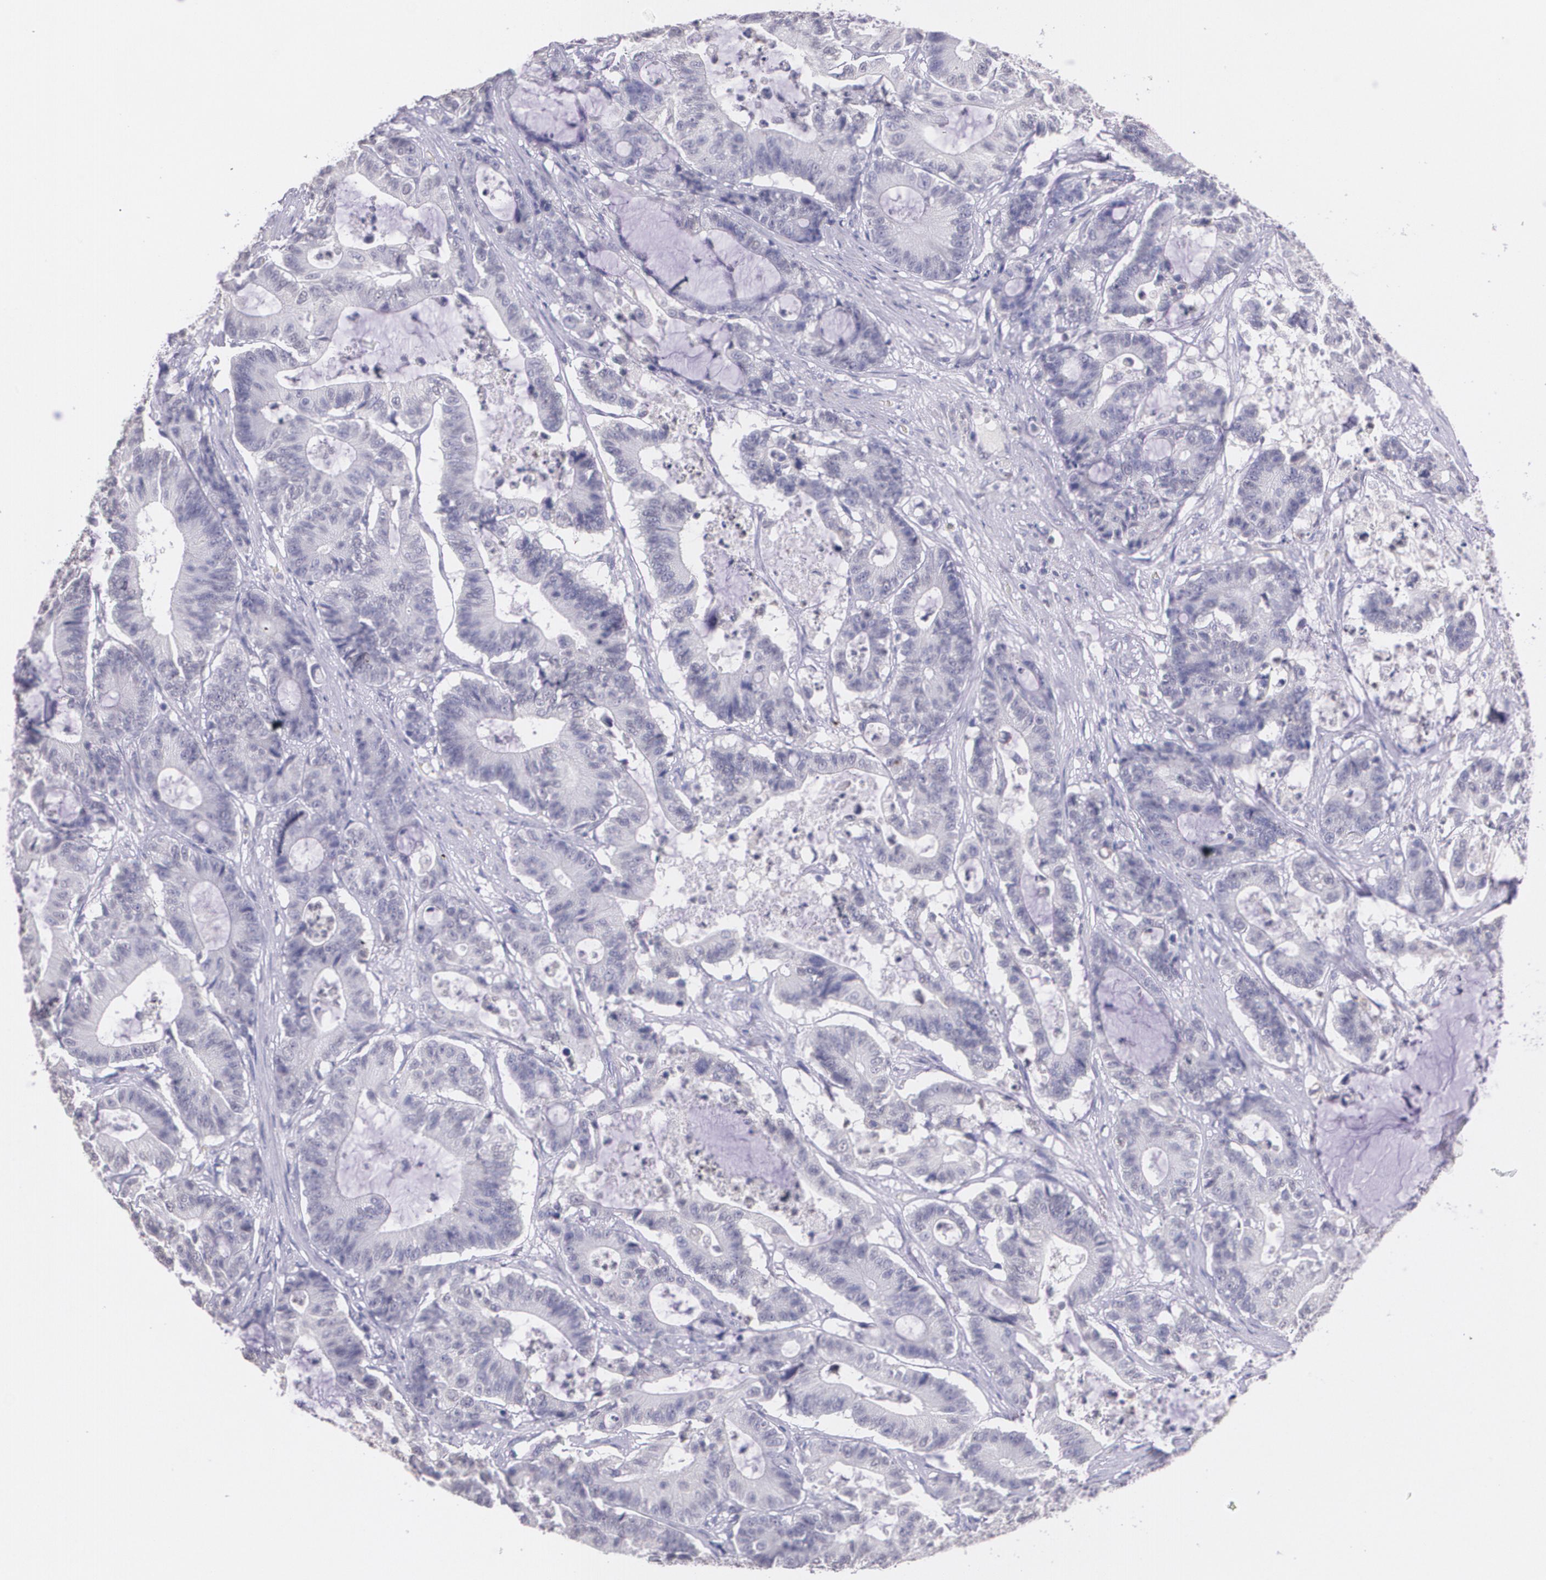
{"staining": {"intensity": "negative", "quantity": "none", "location": "none"}, "tissue": "colorectal cancer", "cell_type": "Tumor cells", "image_type": "cancer", "snomed": [{"axis": "morphology", "description": "Adenocarcinoma, NOS"}, {"axis": "topography", "description": "Colon"}], "caption": "Immunohistochemical staining of adenocarcinoma (colorectal) displays no significant expression in tumor cells. (DAB immunohistochemistry (IHC) visualized using brightfield microscopy, high magnification).", "gene": "RTN1", "patient": {"sex": "female", "age": 84}}